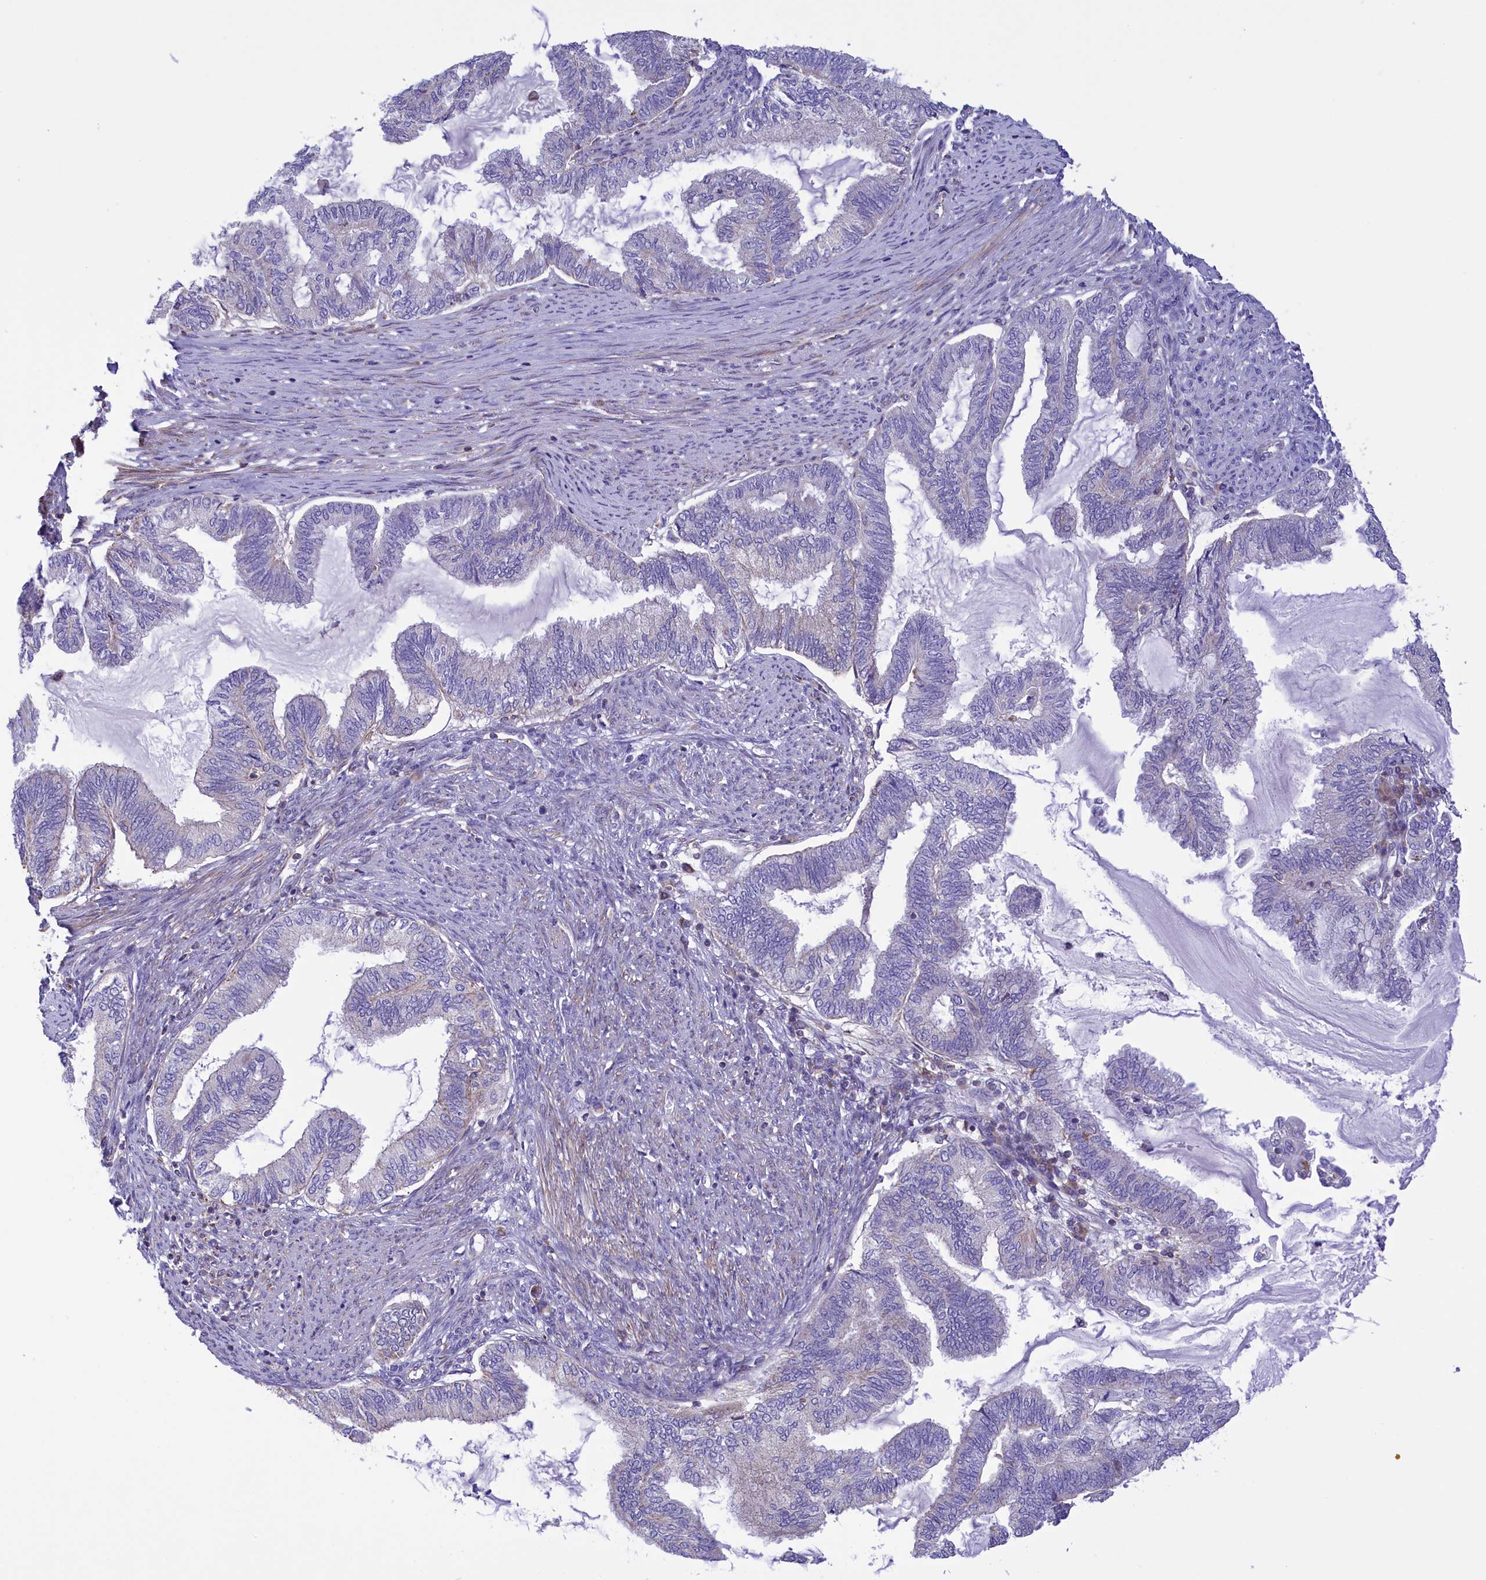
{"staining": {"intensity": "negative", "quantity": "none", "location": "none"}, "tissue": "endometrial cancer", "cell_type": "Tumor cells", "image_type": "cancer", "snomed": [{"axis": "morphology", "description": "Adenocarcinoma, NOS"}, {"axis": "topography", "description": "Endometrium"}], "caption": "A micrograph of endometrial cancer stained for a protein displays no brown staining in tumor cells. Brightfield microscopy of immunohistochemistry (IHC) stained with DAB (brown) and hematoxylin (blue), captured at high magnification.", "gene": "CORO7-PAM16", "patient": {"sex": "female", "age": 86}}